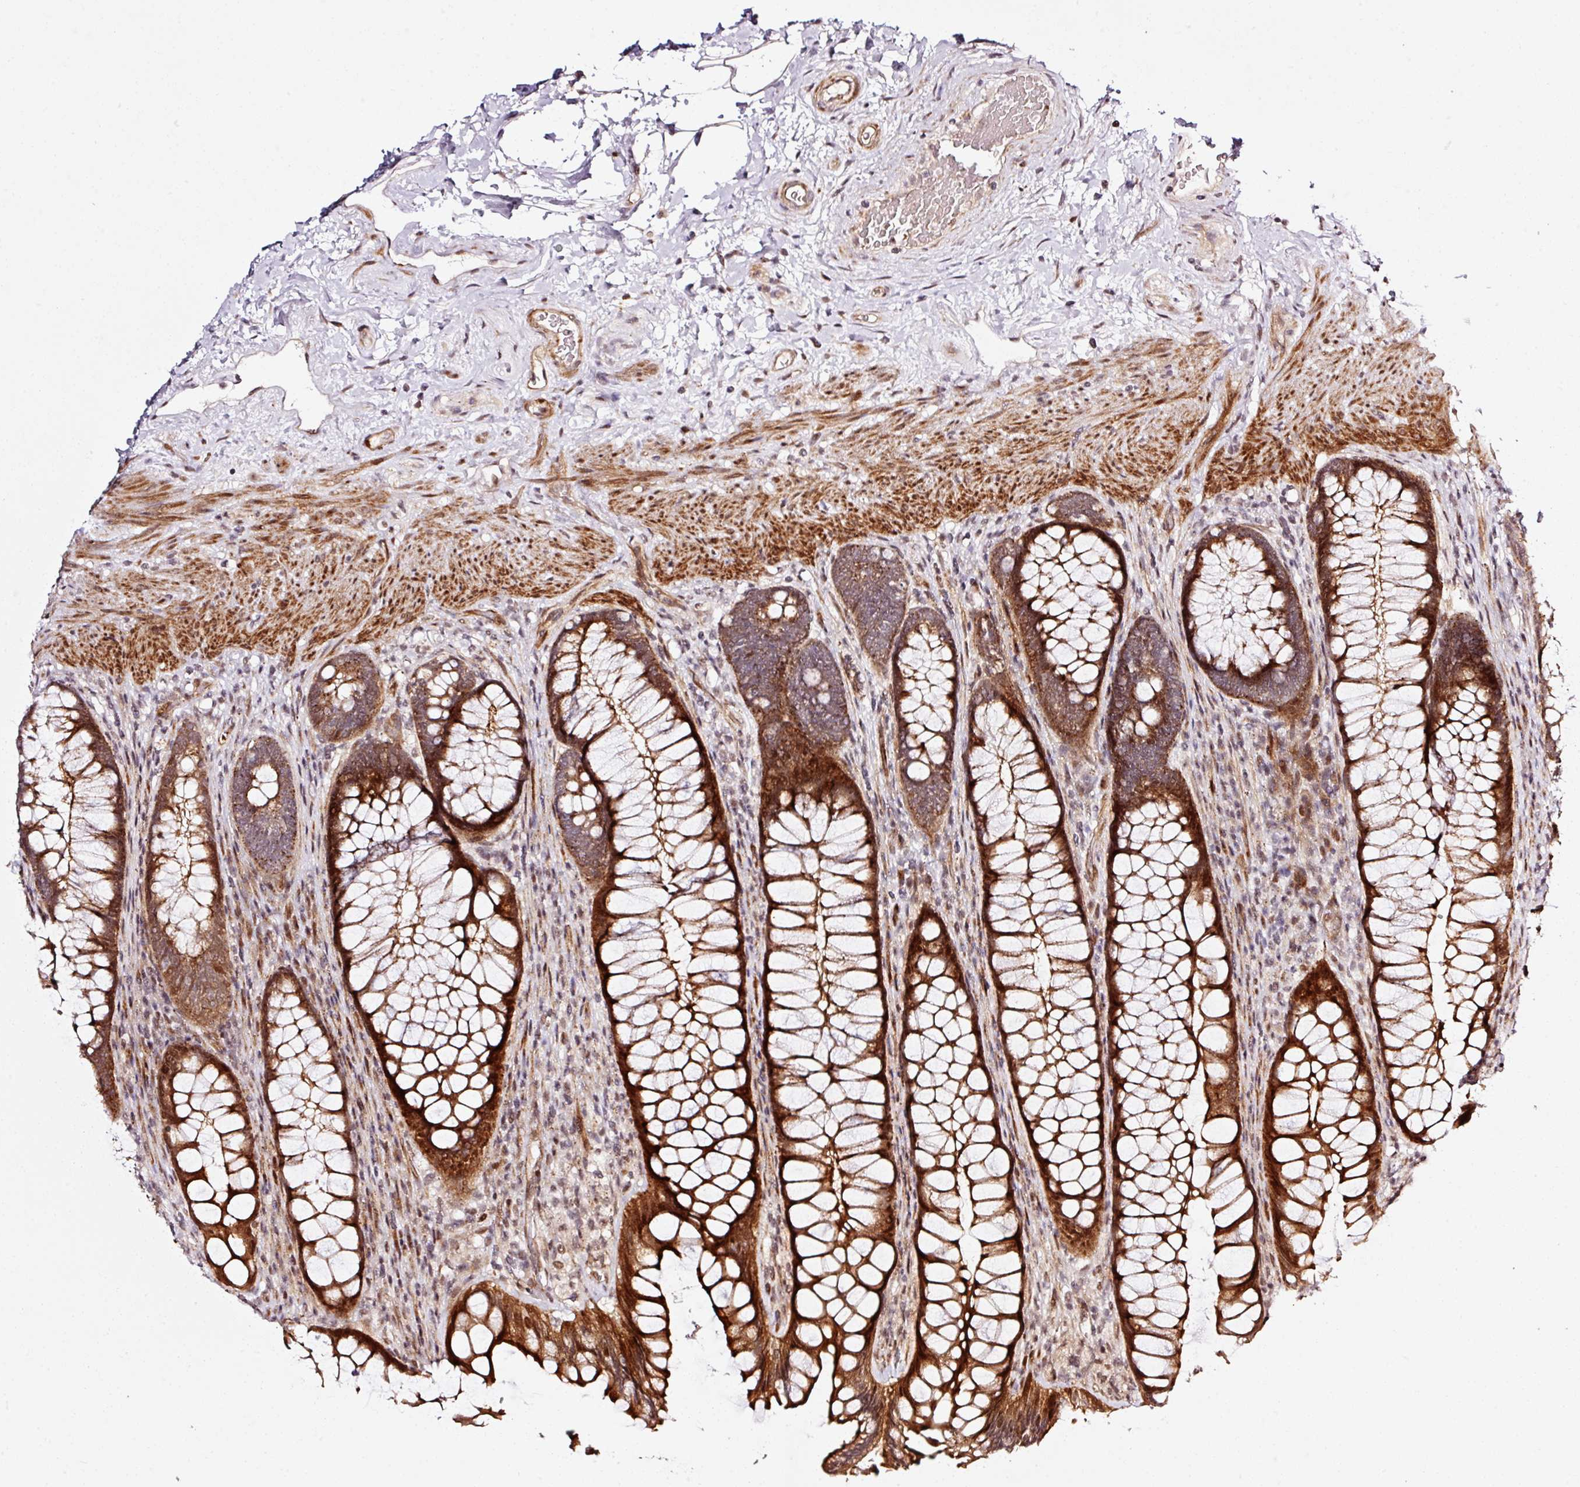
{"staining": {"intensity": "strong", "quantity": ">75%", "location": "cytoplasmic/membranous"}, "tissue": "rectum", "cell_type": "Glandular cells", "image_type": "normal", "snomed": [{"axis": "morphology", "description": "Normal tissue, NOS"}, {"axis": "topography", "description": "Rectum"}], "caption": "Rectum stained with DAB (3,3'-diaminobenzidine) immunohistochemistry (IHC) exhibits high levels of strong cytoplasmic/membranous expression in about >75% of glandular cells.", "gene": "ANKRD20A1", "patient": {"sex": "male", "age": 53}}